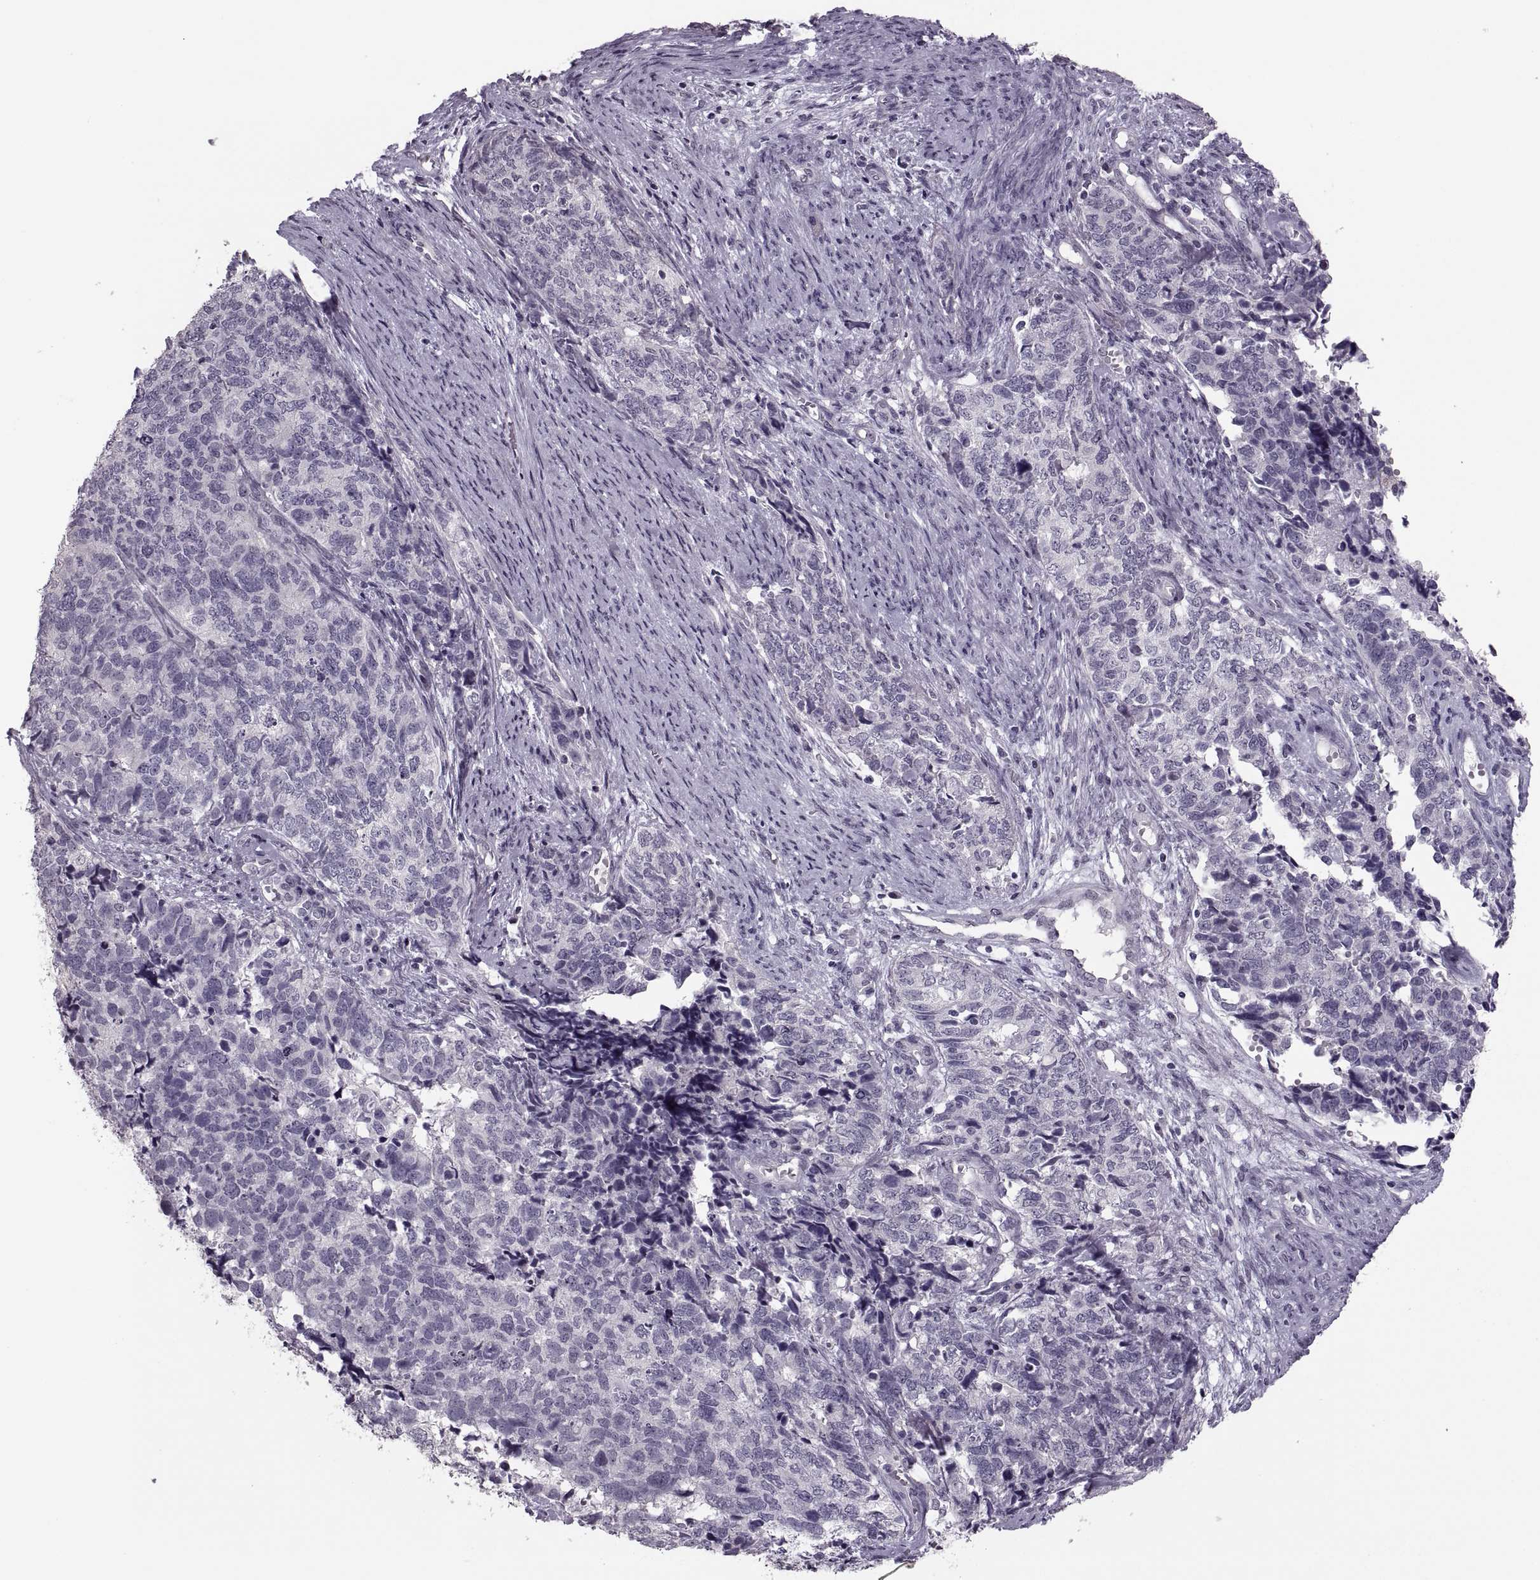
{"staining": {"intensity": "negative", "quantity": "none", "location": "none"}, "tissue": "cervical cancer", "cell_type": "Tumor cells", "image_type": "cancer", "snomed": [{"axis": "morphology", "description": "Squamous cell carcinoma, NOS"}, {"axis": "topography", "description": "Cervix"}], "caption": "Tumor cells are negative for brown protein staining in cervical cancer (squamous cell carcinoma).", "gene": "PAGE5", "patient": {"sex": "female", "age": 63}}